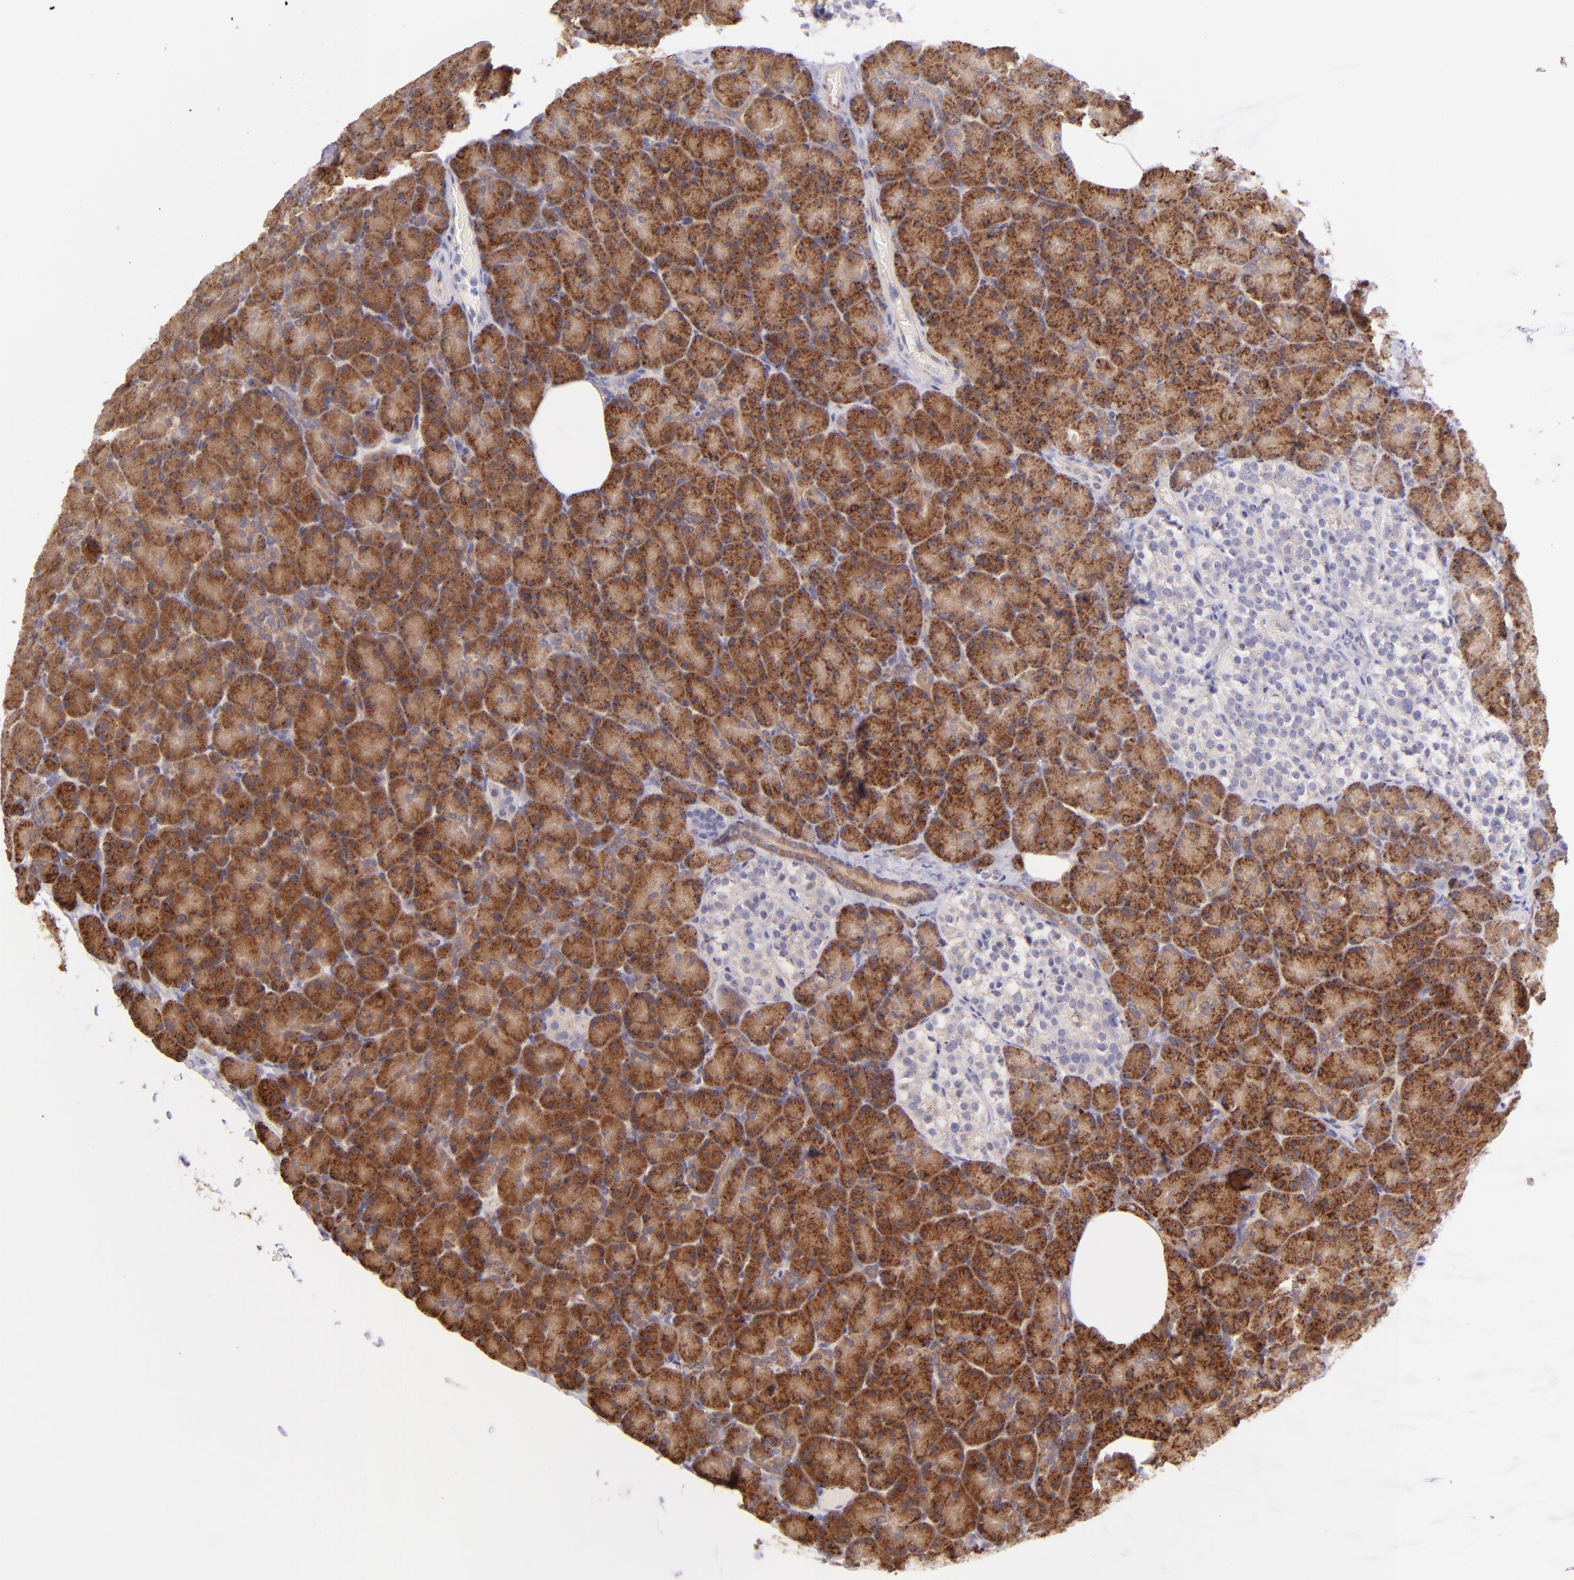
{"staining": {"intensity": "strong", "quantity": ">75%", "location": "cytoplasmic/membranous"}, "tissue": "pancreas", "cell_type": "Exocrine glandular cells", "image_type": "normal", "snomed": [{"axis": "morphology", "description": "Normal tissue, NOS"}, {"axis": "topography", "description": "Pancreas"}], "caption": "Exocrine glandular cells display strong cytoplasmic/membranous staining in approximately >75% of cells in benign pancreas. (Stains: DAB (3,3'-diaminobenzidine) in brown, nuclei in blue, Microscopy: brightfield microscopy at high magnification).", "gene": "SH2D4A", "patient": {"sex": "female", "age": 43}}